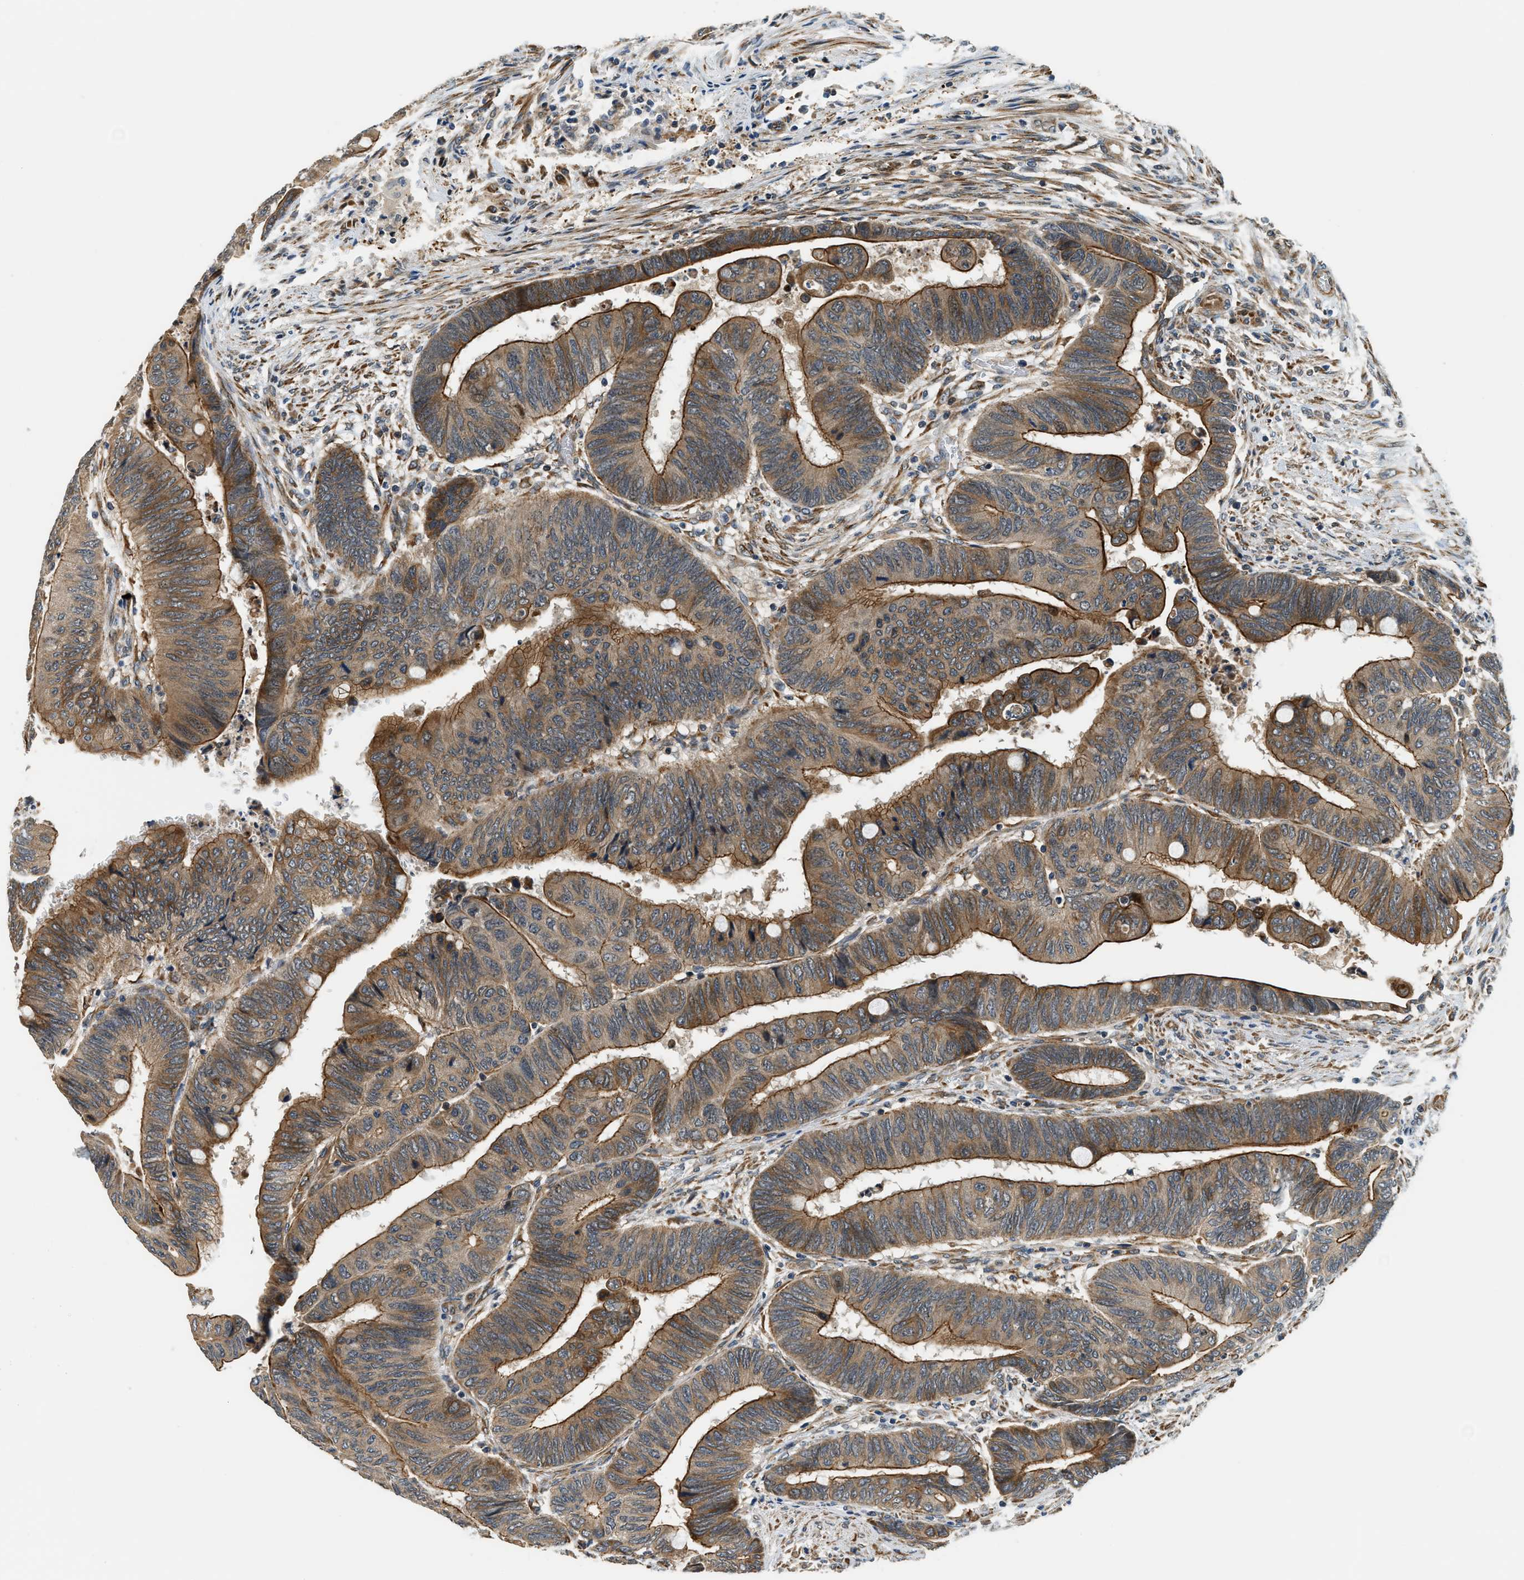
{"staining": {"intensity": "strong", "quantity": ">75%", "location": "cytoplasmic/membranous"}, "tissue": "colorectal cancer", "cell_type": "Tumor cells", "image_type": "cancer", "snomed": [{"axis": "morphology", "description": "Normal tissue, NOS"}, {"axis": "morphology", "description": "Adenocarcinoma, NOS"}, {"axis": "topography", "description": "Rectum"}, {"axis": "topography", "description": "Peripheral nerve tissue"}], "caption": "Protein staining of colorectal cancer tissue demonstrates strong cytoplasmic/membranous staining in about >75% of tumor cells.", "gene": "ALOX12", "patient": {"sex": "male", "age": 92}}